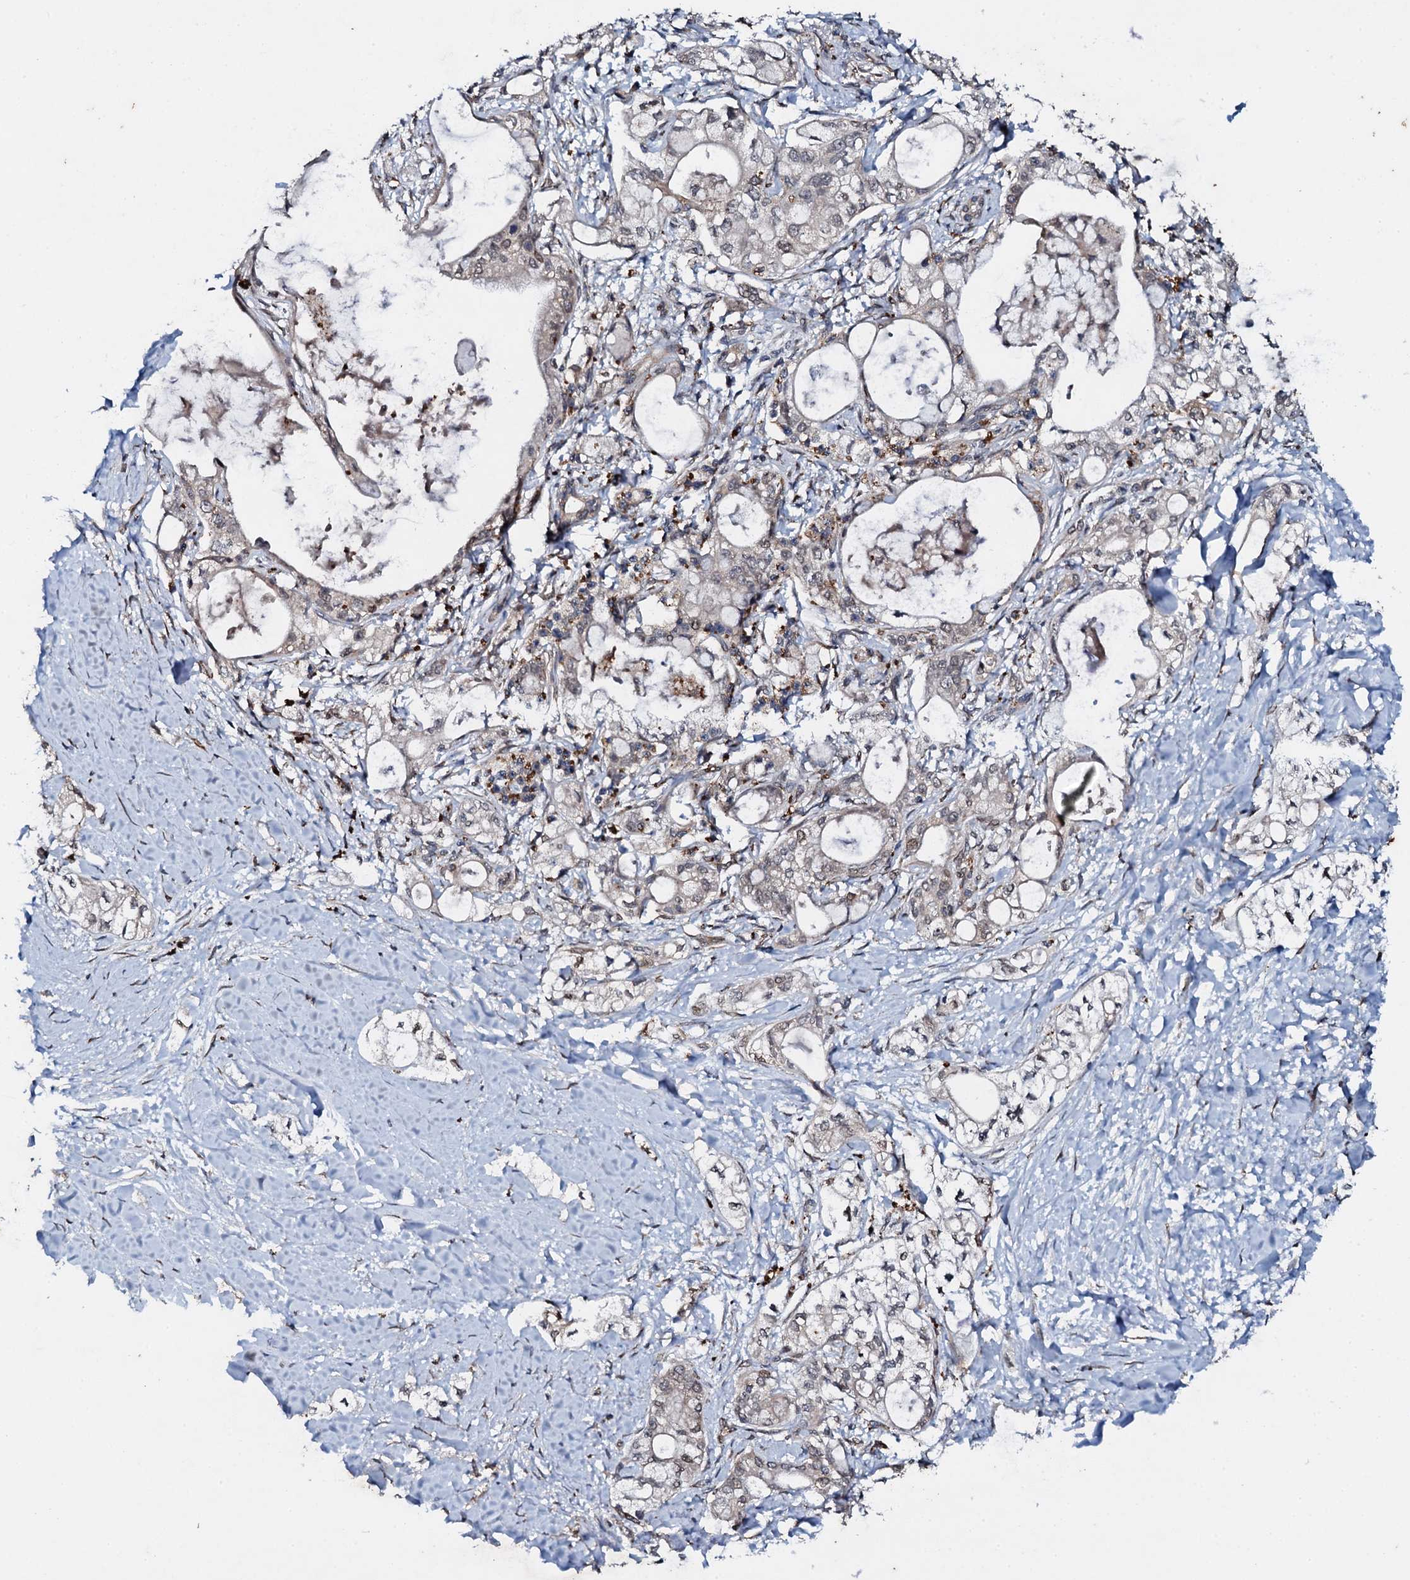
{"staining": {"intensity": "negative", "quantity": "none", "location": "none"}, "tissue": "pancreatic cancer", "cell_type": "Tumor cells", "image_type": "cancer", "snomed": [{"axis": "morphology", "description": "Adenocarcinoma, NOS"}, {"axis": "topography", "description": "Pancreas"}], "caption": "The IHC micrograph has no significant positivity in tumor cells of pancreatic cancer tissue.", "gene": "ADAMTS10", "patient": {"sex": "male", "age": 70}}